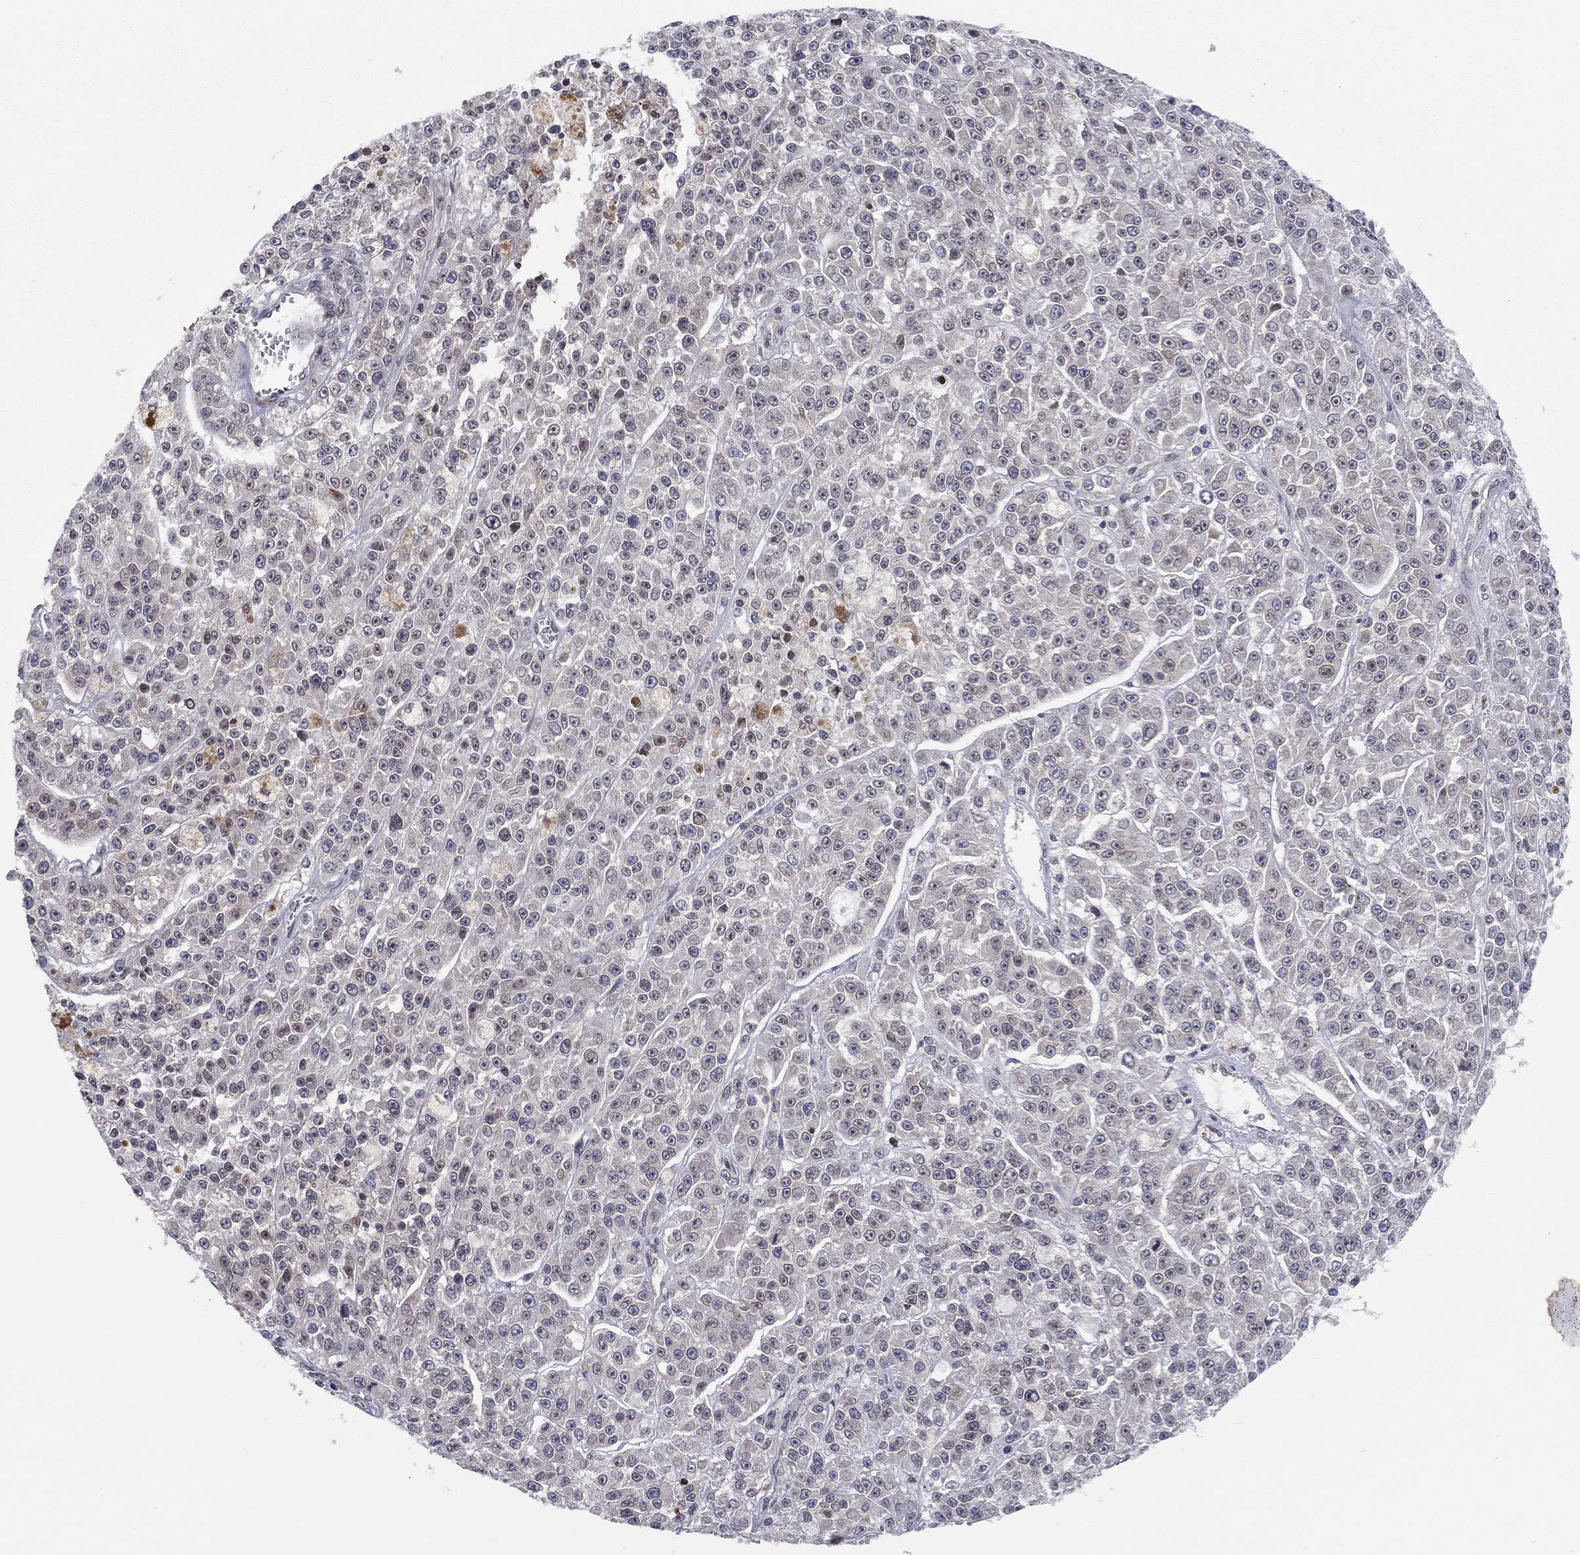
{"staining": {"intensity": "negative", "quantity": "none", "location": "none"}, "tissue": "melanoma", "cell_type": "Tumor cells", "image_type": "cancer", "snomed": [{"axis": "morphology", "description": "Malignant melanoma, NOS"}, {"axis": "topography", "description": "Skin"}], "caption": "Melanoma was stained to show a protein in brown. There is no significant expression in tumor cells. The staining was performed using DAB (3,3'-diaminobenzidine) to visualize the protein expression in brown, while the nuclei were stained in blue with hematoxylin (Magnification: 20x).", "gene": "CETN3", "patient": {"sex": "female", "age": 58}}